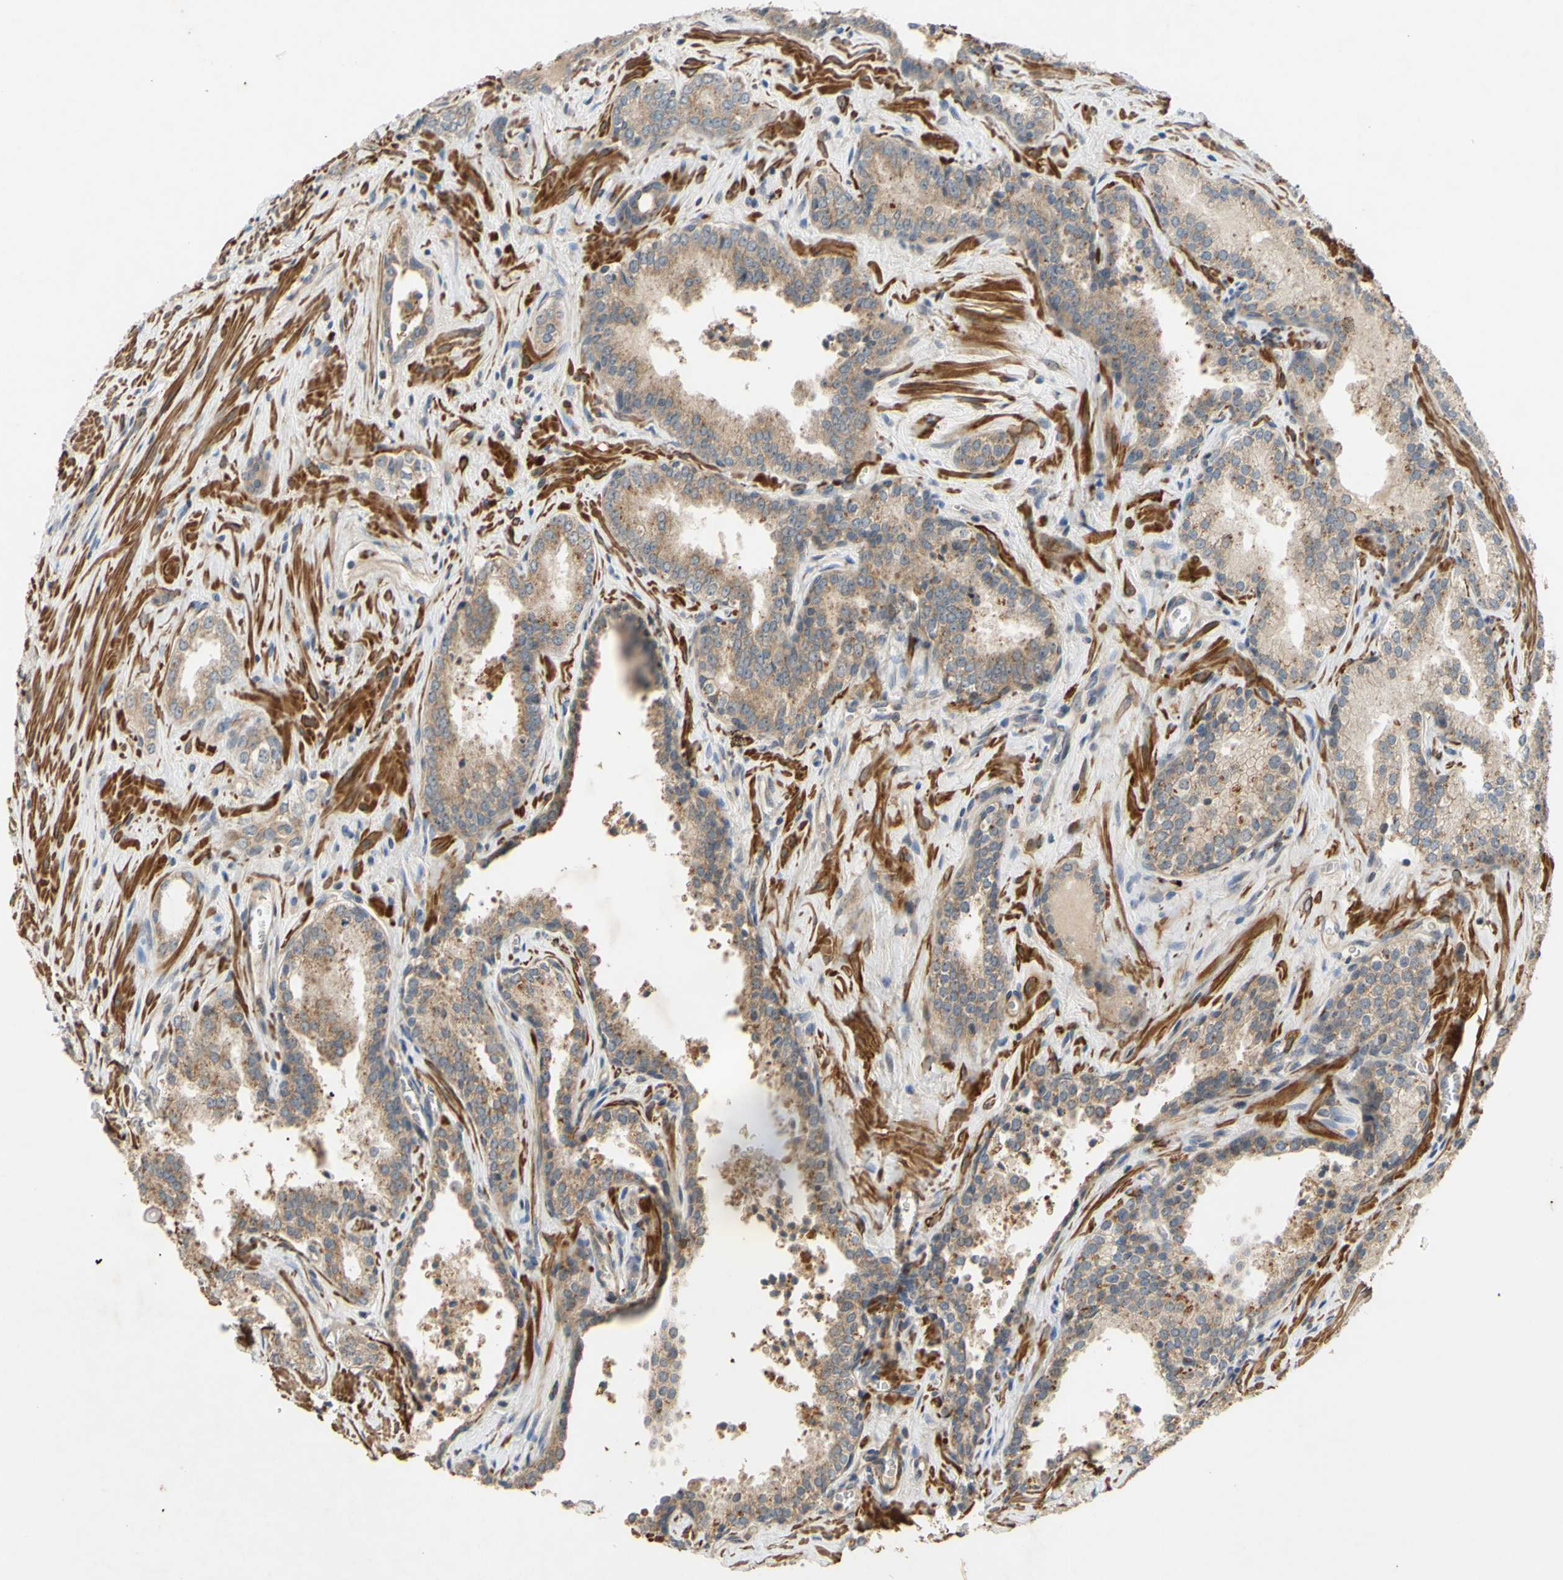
{"staining": {"intensity": "moderate", "quantity": "<25%", "location": "cytoplasmic/membranous"}, "tissue": "prostate cancer", "cell_type": "Tumor cells", "image_type": "cancer", "snomed": [{"axis": "morphology", "description": "Adenocarcinoma, Low grade"}, {"axis": "topography", "description": "Prostate"}], "caption": "IHC of prostate cancer (adenocarcinoma (low-grade)) shows low levels of moderate cytoplasmic/membranous expression in about <25% of tumor cells. (IHC, brightfield microscopy, high magnification).", "gene": "PARD6A", "patient": {"sex": "male", "age": 60}}